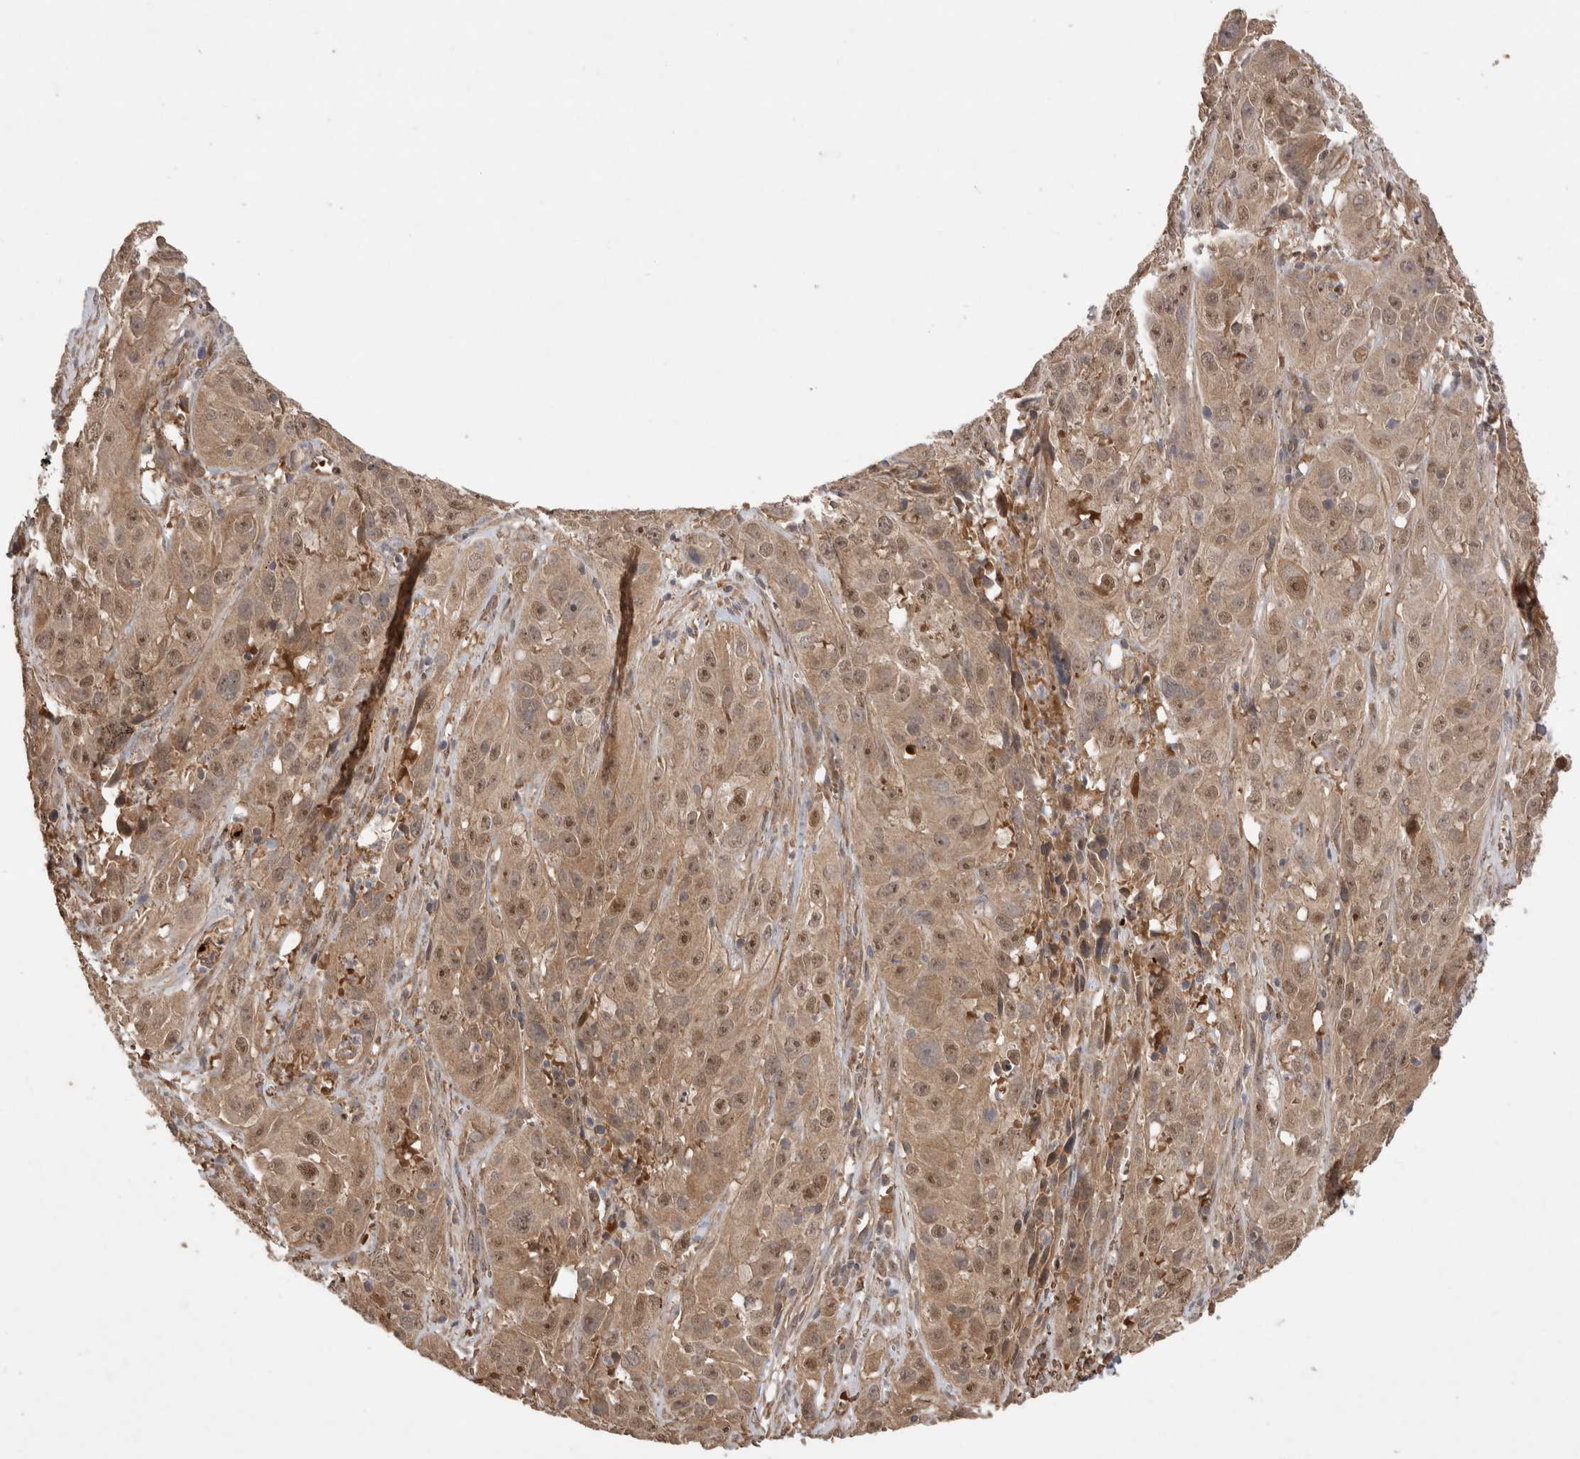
{"staining": {"intensity": "moderate", "quantity": ">75%", "location": "cytoplasmic/membranous,nuclear"}, "tissue": "cervical cancer", "cell_type": "Tumor cells", "image_type": "cancer", "snomed": [{"axis": "morphology", "description": "Squamous cell carcinoma, NOS"}, {"axis": "topography", "description": "Cervix"}], "caption": "Cervical cancer stained with DAB (3,3'-diaminobenzidine) immunohistochemistry demonstrates medium levels of moderate cytoplasmic/membranous and nuclear positivity in about >75% of tumor cells. The staining was performed using DAB to visualize the protein expression in brown, while the nuclei were stained in blue with hematoxylin (Magnification: 20x).", "gene": "FAM221A", "patient": {"sex": "female", "age": 32}}